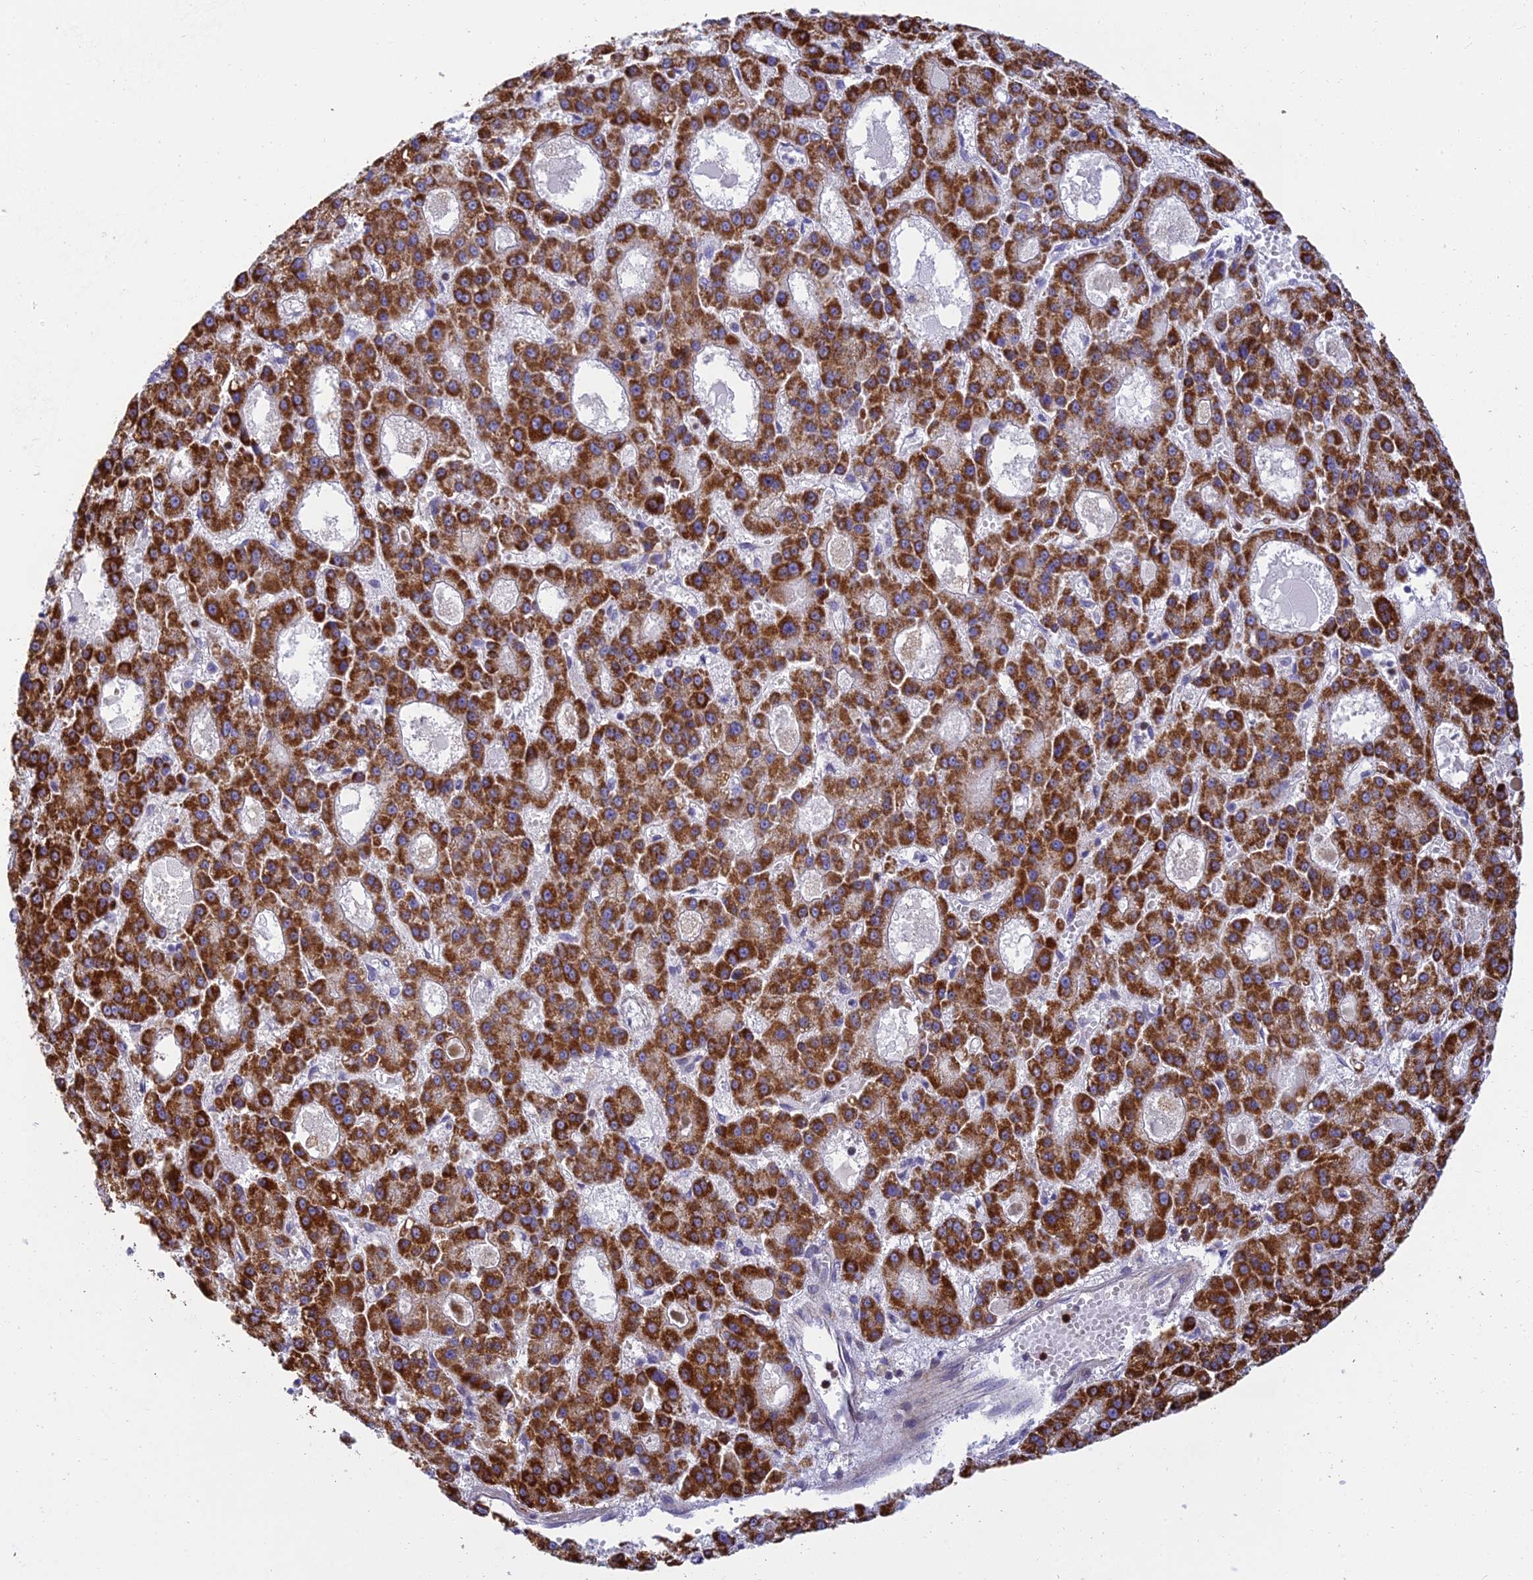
{"staining": {"intensity": "strong", "quantity": ">75%", "location": "cytoplasmic/membranous"}, "tissue": "liver cancer", "cell_type": "Tumor cells", "image_type": "cancer", "snomed": [{"axis": "morphology", "description": "Carcinoma, Hepatocellular, NOS"}, {"axis": "topography", "description": "Liver"}], "caption": "Tumor cells demonstrate high levels of strong cytoplasmic/membranous positivity in about >75% of cells in human liver cancer (hepatocellular carcinoma). The protein is shown in brown color, while the nuclei are stained blue.", "gene": "CLCN7", "patient": {"sex": "male", "age": 70}}